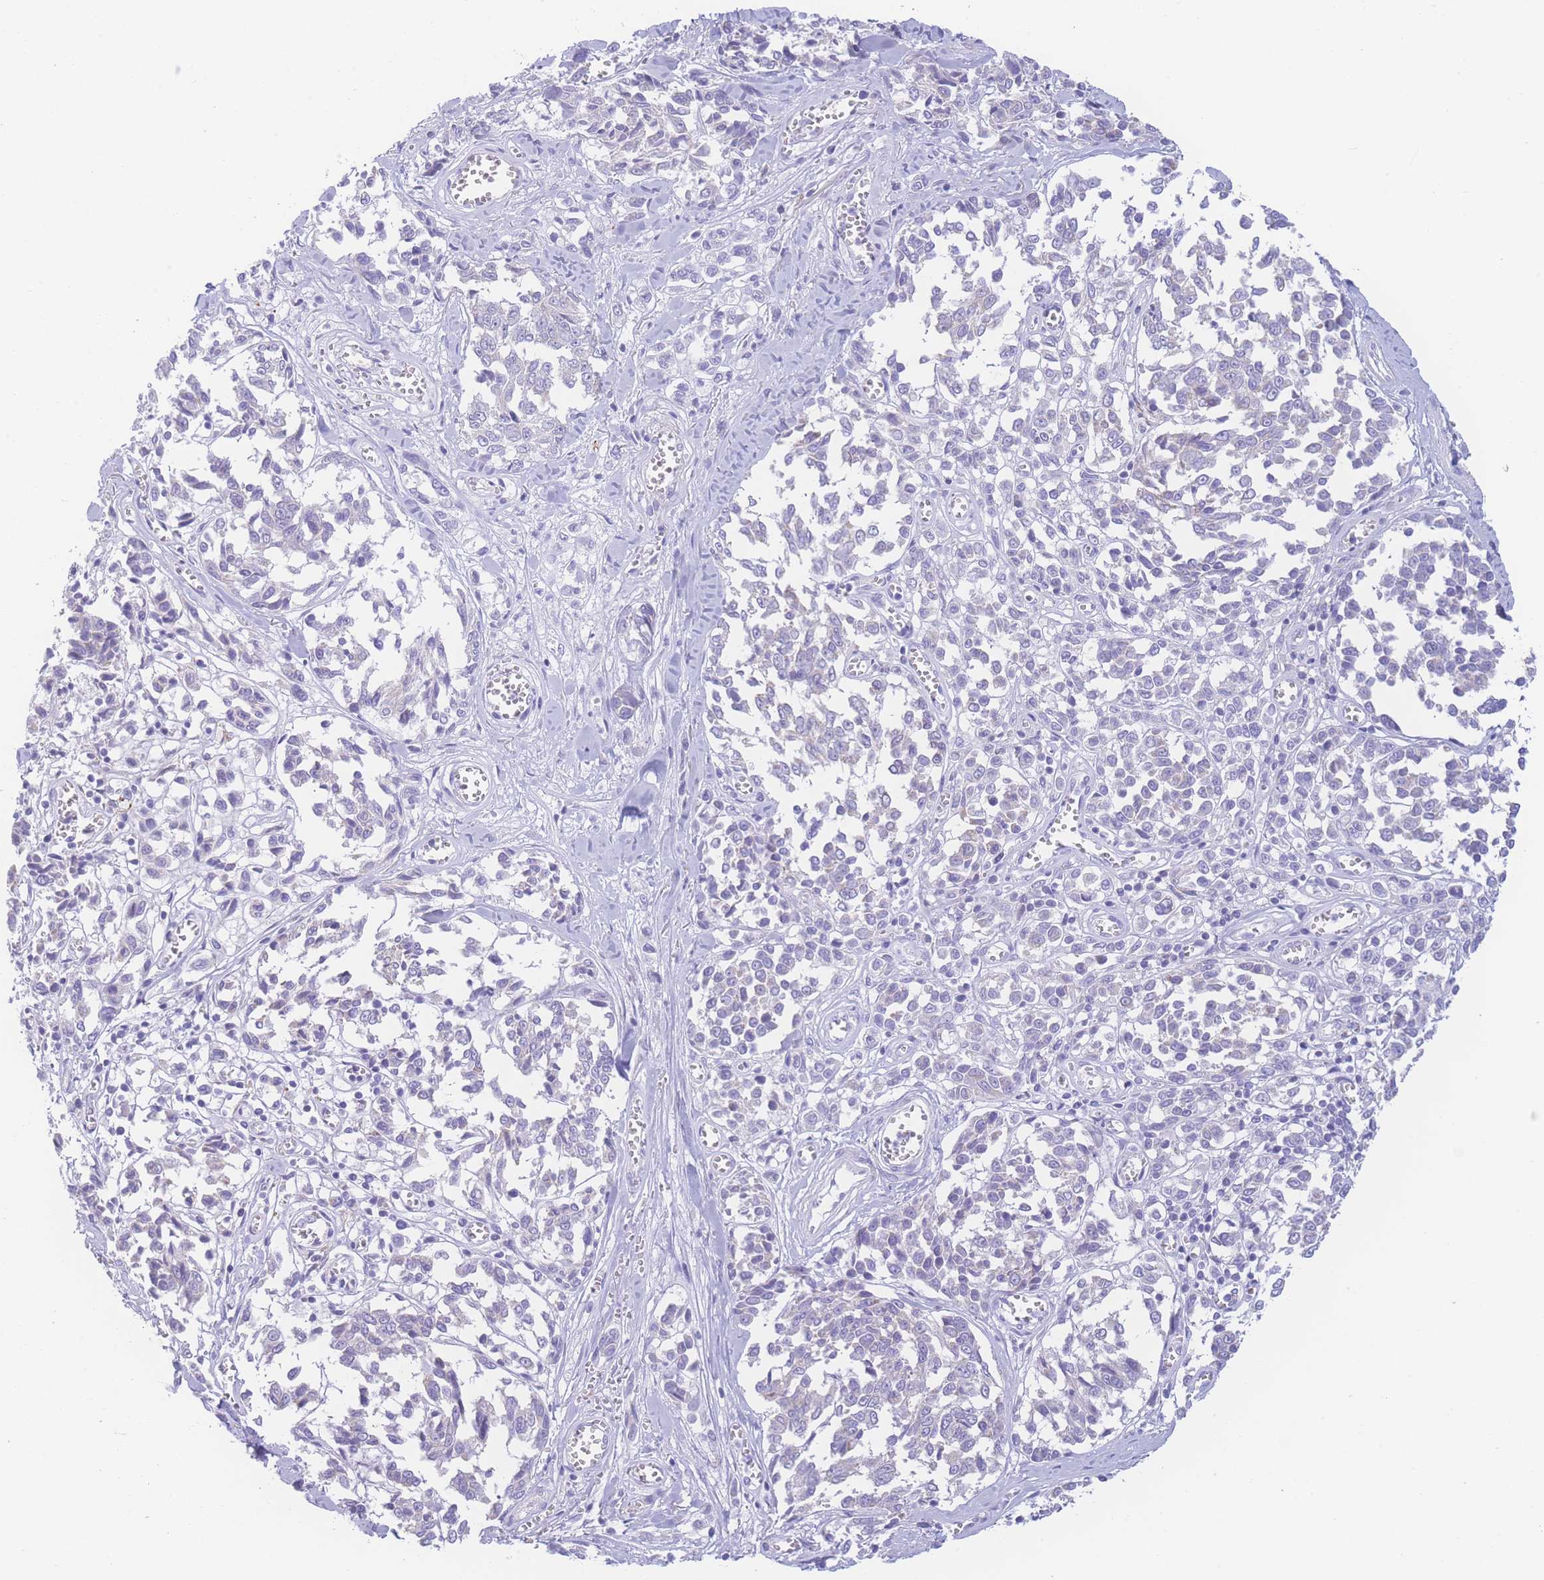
{"staining": {"intensity": "negative", "quantity": "none", "location": "none"}, "tissue": "melanoma", "cell_type": "Tumor cells", "image_type": "cancer", "snomed": [{"axis": "morphology", "description": "Malignant melanoma, NOS"}, {"axis": "topography", "description": "Skin"}], "caption": "A micrograph of melanoma stained for a protein displays no brown staining in tumor cells.", "gene": "NBEAL1", "patient": {"sex": "female", "age": 64}}